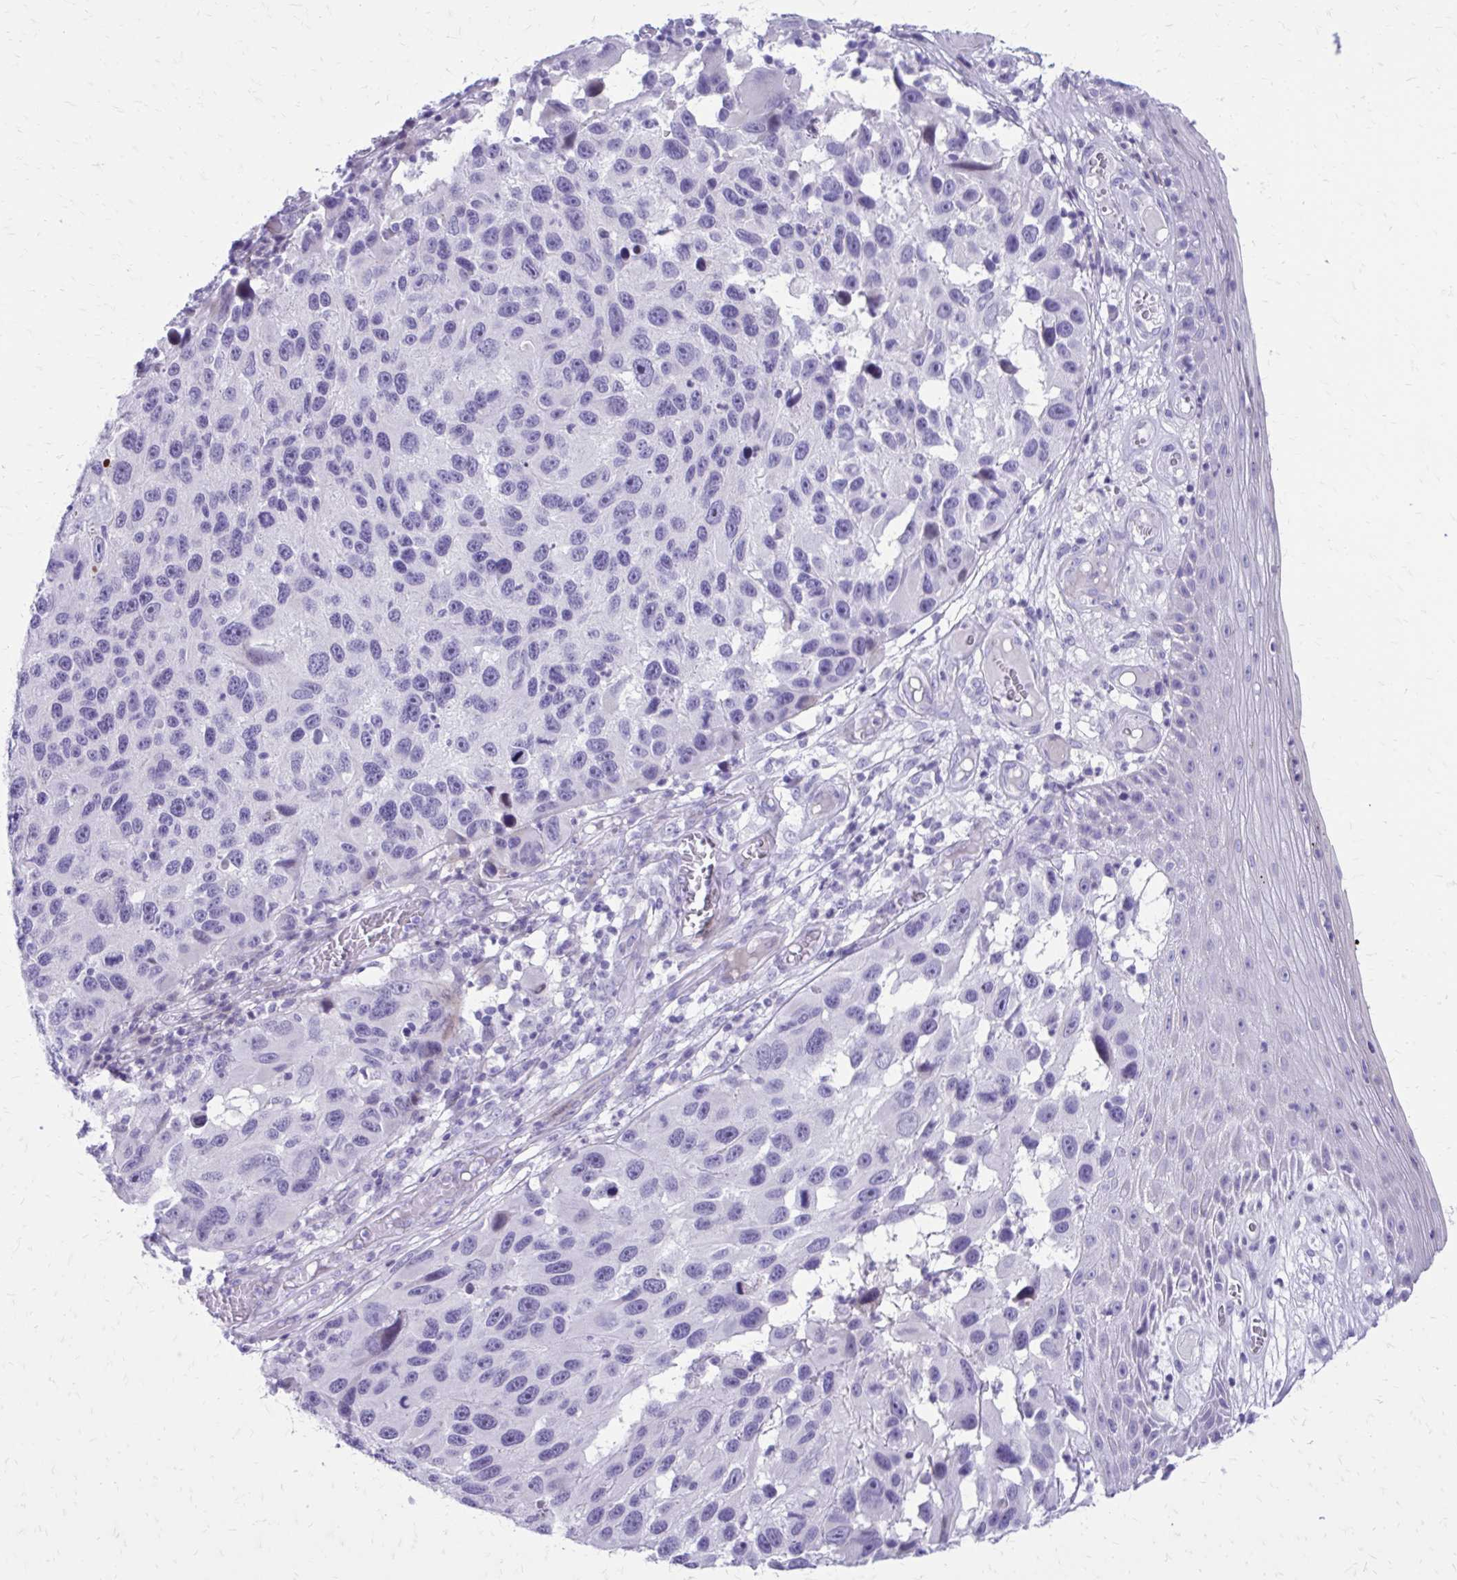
{"staining": {"intensity": "negative", "quantity": "none", "location": "none"}, "tissue": "melanoma", "cell_type": "Tumor cells", "image_type": "cancer", "snomed": [{"axis": "morphology", "description": "Malignant melanoma, NOS"}, {"axis": "topography", "description": "Skin"}], "caption": "Immunohistochemistry (IHC) image of human malignant melanoma stained for a protein (brown), which reveals no expression in tumor cells.", "gene": "LCN15", "patient": {"sex": "male", "age": 53}}